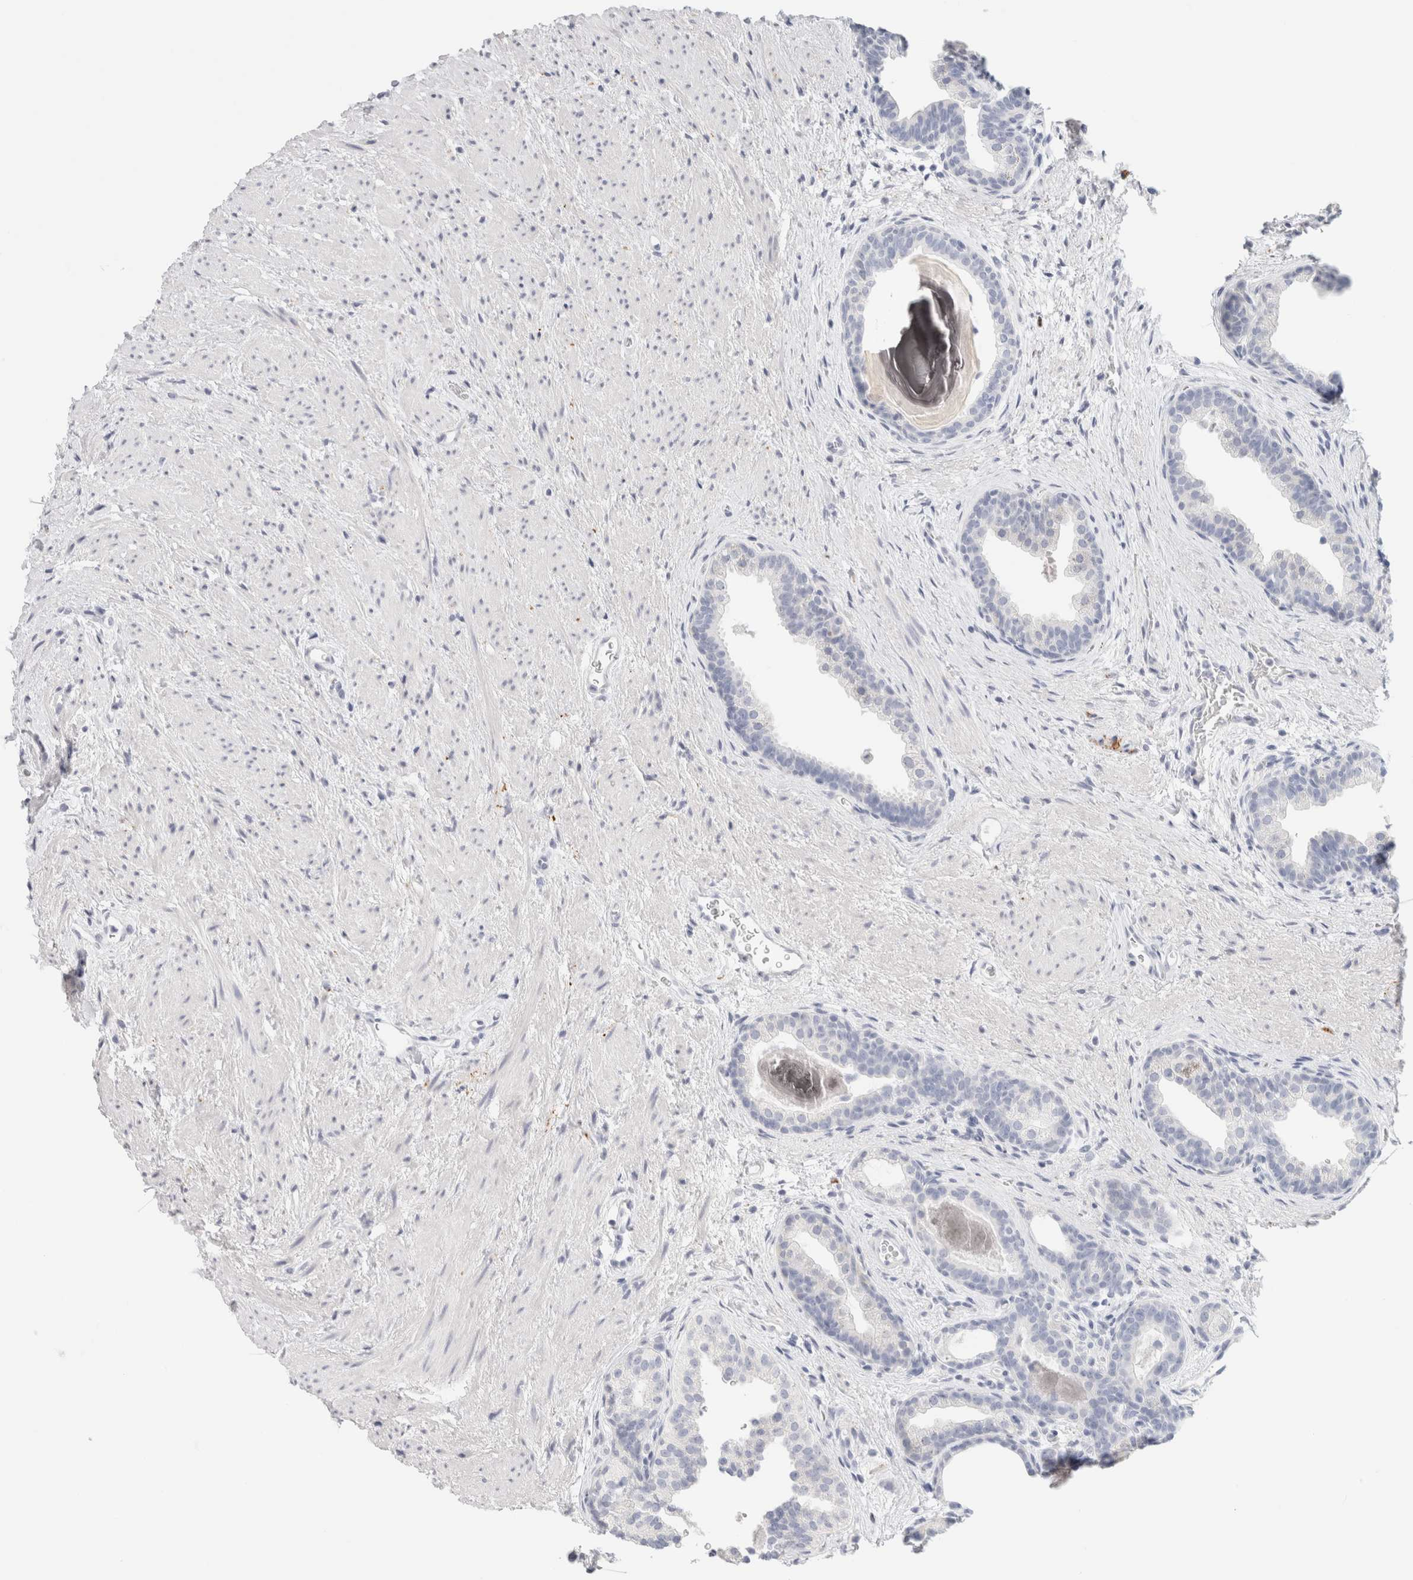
{"staining": {"intensity": "negative", "quantity": "none", "location": "none"}, "tissue": "prostate", "cell_type": "Glandular cells", "image_type": "normal", "snomed": [{"axis": "morphology", "description": "Normal tissue, NOS"}, {"axis": "topography", "description": "Prostate"}], "caption": "High magnification brightfield microscopy of normal prostate stained with DAB (3,3'-diaminobenzidine) (brown) and counterstained with hematoxylin (blue): glandular cells show no significant expression. (DAB IHC with hematoxylin counter stain).", "gene": "RTN4", "patient": {"sex": "male", "age": 48}}